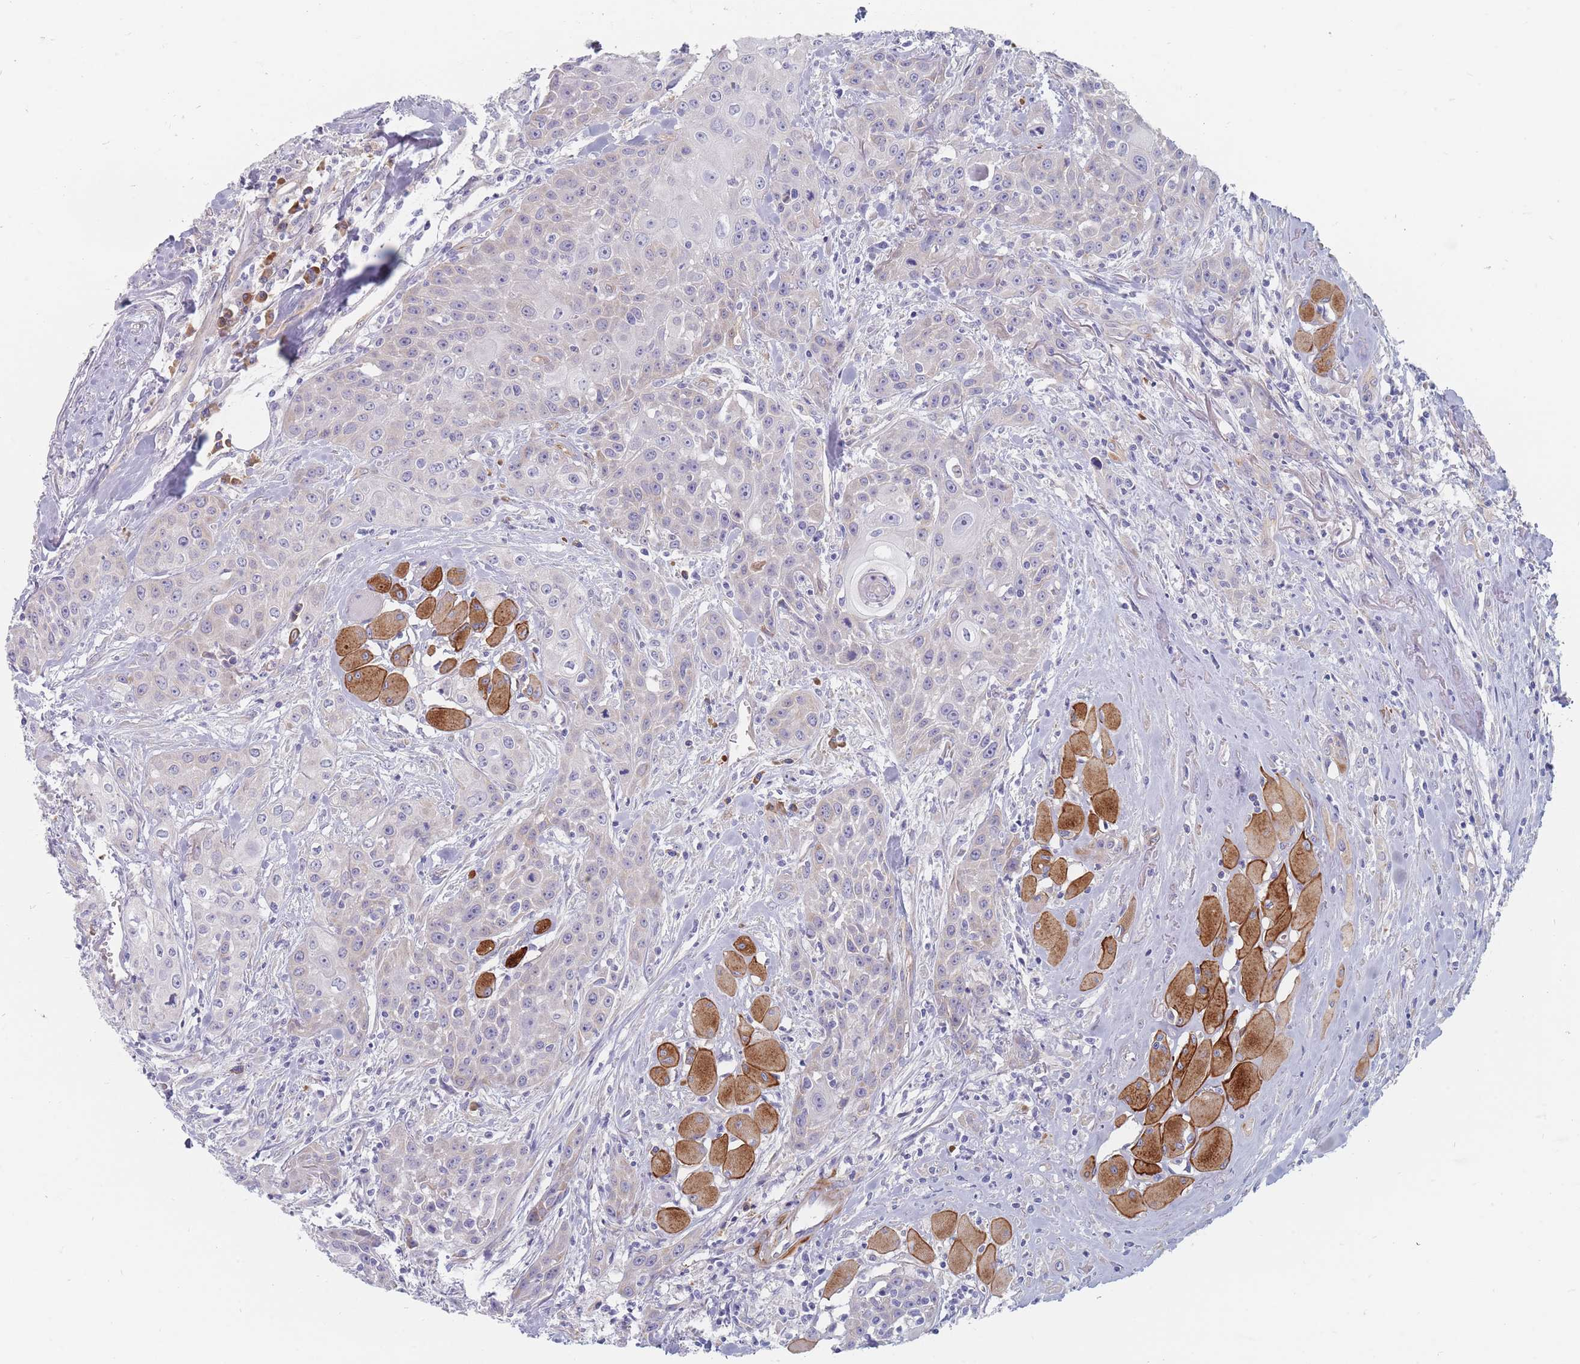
{"staining": {"intensity": "negative", "quantity": "none", "location": "none"}, "tissue": "head and neck cancer", "cell_type": "Tumor cells", "image_type": "cancer", "snomed": [{"axis": "morphology", "description": "Squamous cell carcinoma, NOS"}, {"axis": "topography", "description": "Oral tissue"}, {"axis": "topography", "description": "Head-Neck"}], "caption": "IHC histopathology image of squamous cell carcinoma (head and neck) stained for a protein (brown), which displays no expression in tumor cells. (DAB IHC visualized using brightfield microscopy, high magnification).", "gene": "ERBIN", "patient": {"sex": "female", "age": 82}}